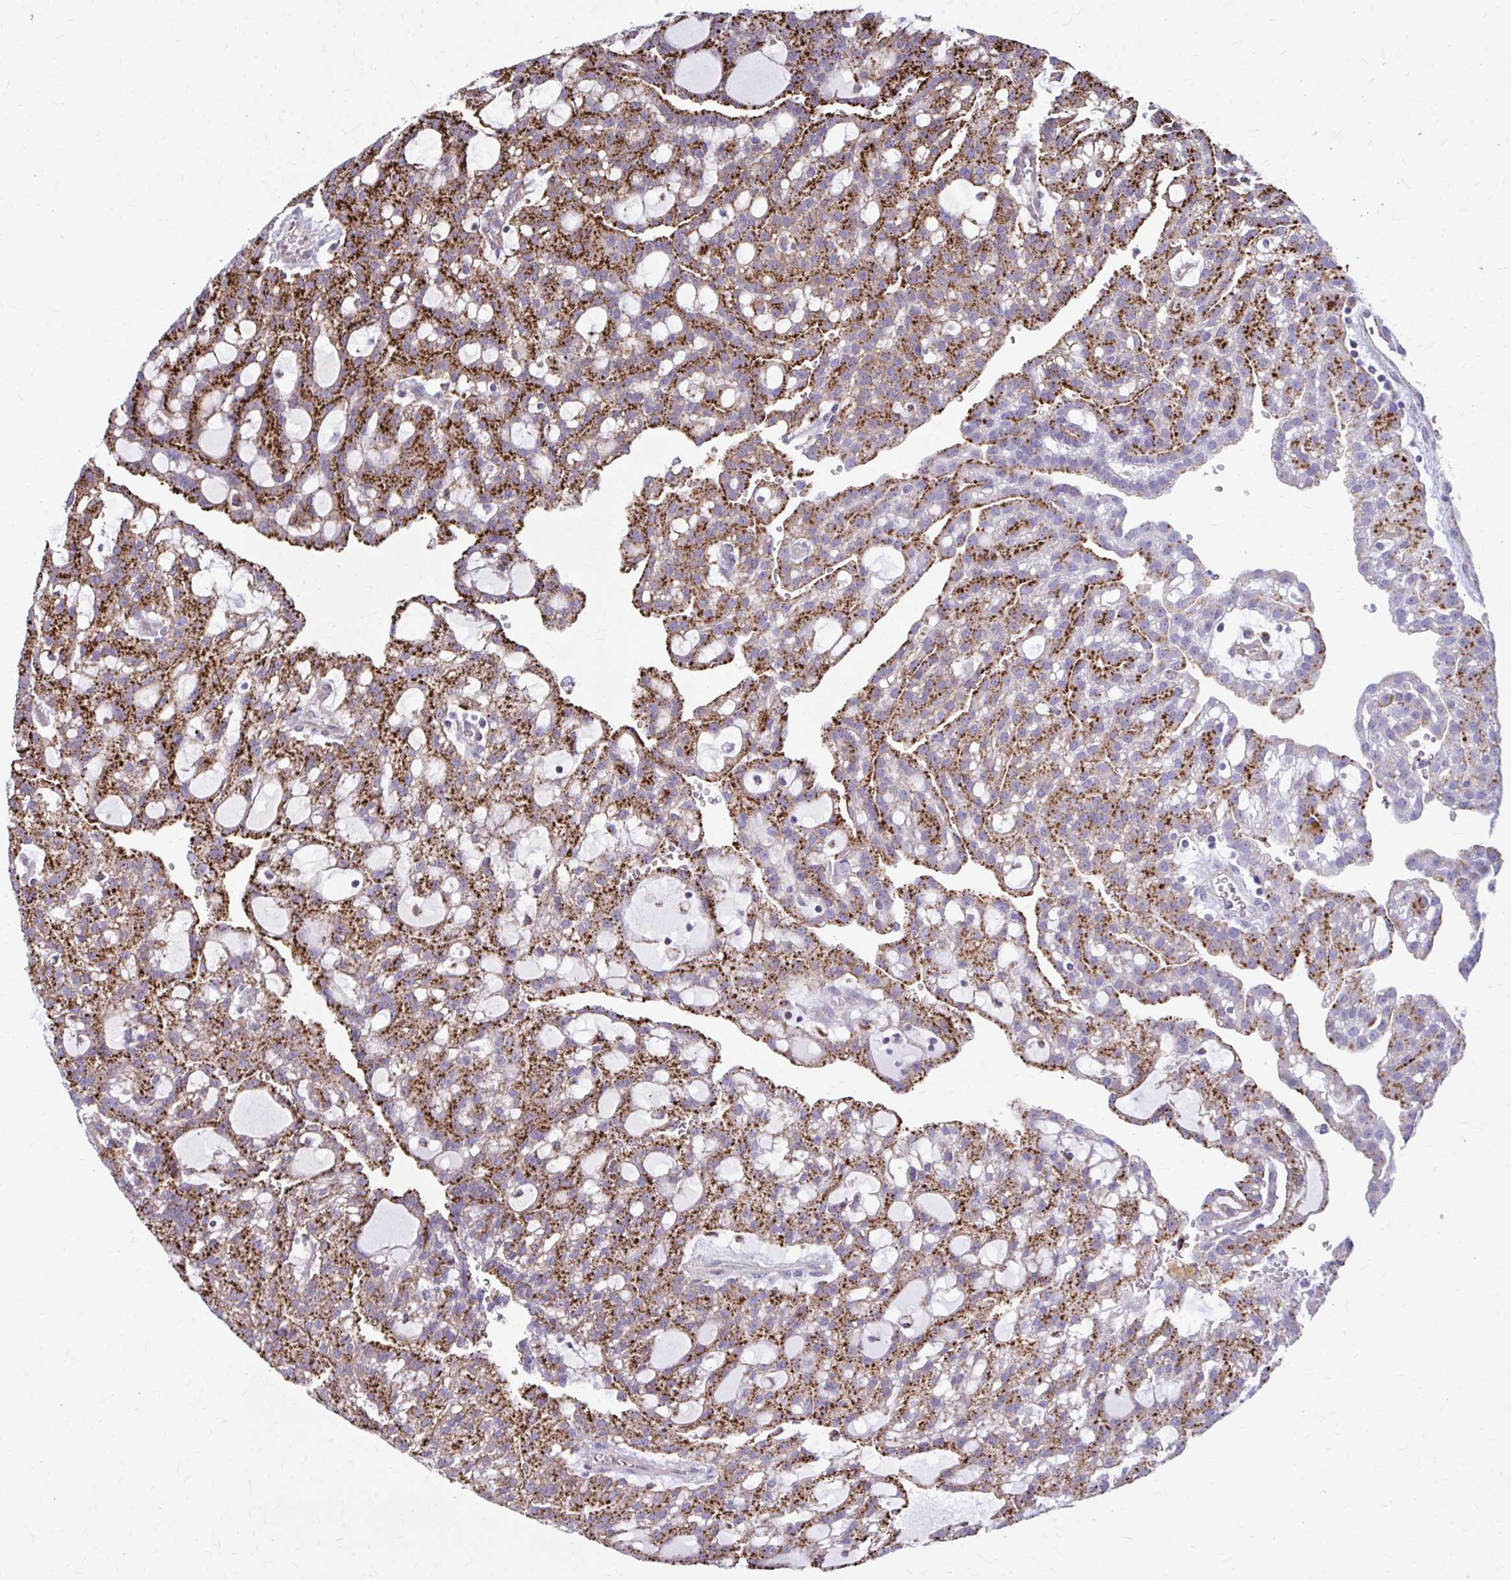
{"staining": {"intensity": "strong", "quantity": ">75%", "location": "cytoplasmic/membranous"}, "tissue": "renal cancer", "cell_type": "Tumor cells", "image_type": "cancer", "snomed": [{"axis": "morphology", "description": "Adenocarcinoma, NOS"}, {"axis": "topography", "description": "Kidney"}], "caption": "Immunohistochemical staining of human renal cancer exhibits high levels of strong cytoplasmic/membranous expression in about >75% of tumor cells.", "gene": "LRRC4B", "patient": {"sex": "male", "age": 63}}